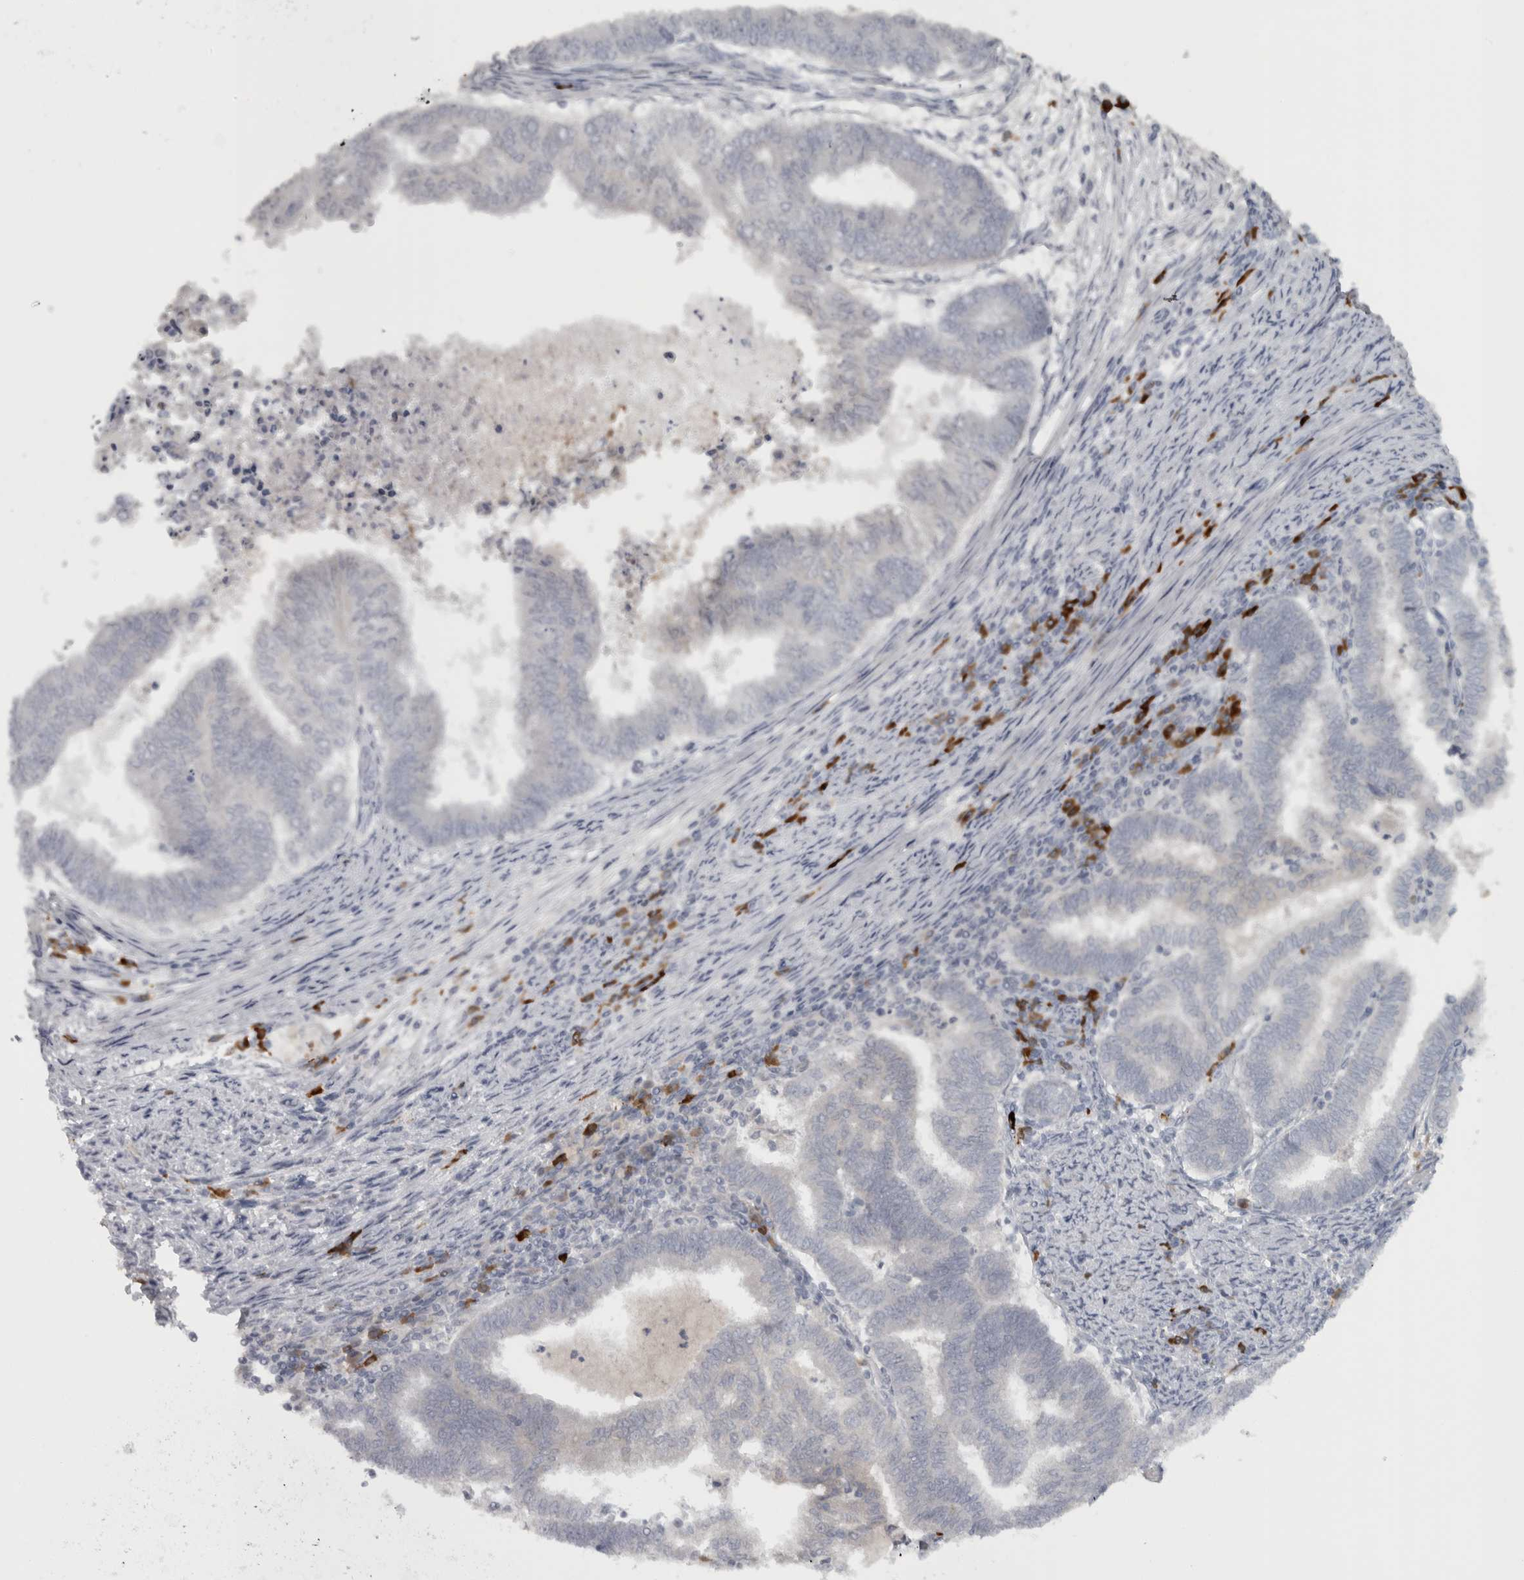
{"staining": {"intensity": "negative", "quantity": "none", "location": "none"}, "tissue": "endometrial cancer", "cell_type": "Tumor cells", "image_type": "cancer", "snomed": [{"axis": "morphology", "description": "Polyp, NOS"}, {"axis": "morphology", "description": "Adenocarcinoma, NOS"}, {"axis": "morphology", "description": "Adenoma, NOS"}, {"axis": "topography", "description": "Endometrium"}], "caption": "High magnification brightfield microscopy of polyp (endometrial) stained with DAB (brown) and counterstained with hematoxylin (blue): tumor cells show no significant staining. The staining is performed using DAB (3,3'-diaminobenzidine) brown chromogen with nuclei counter-stained in using hematoxylin.", "gene": "SLCO5A1", "patient": {"sex": "female", "age": 79}}